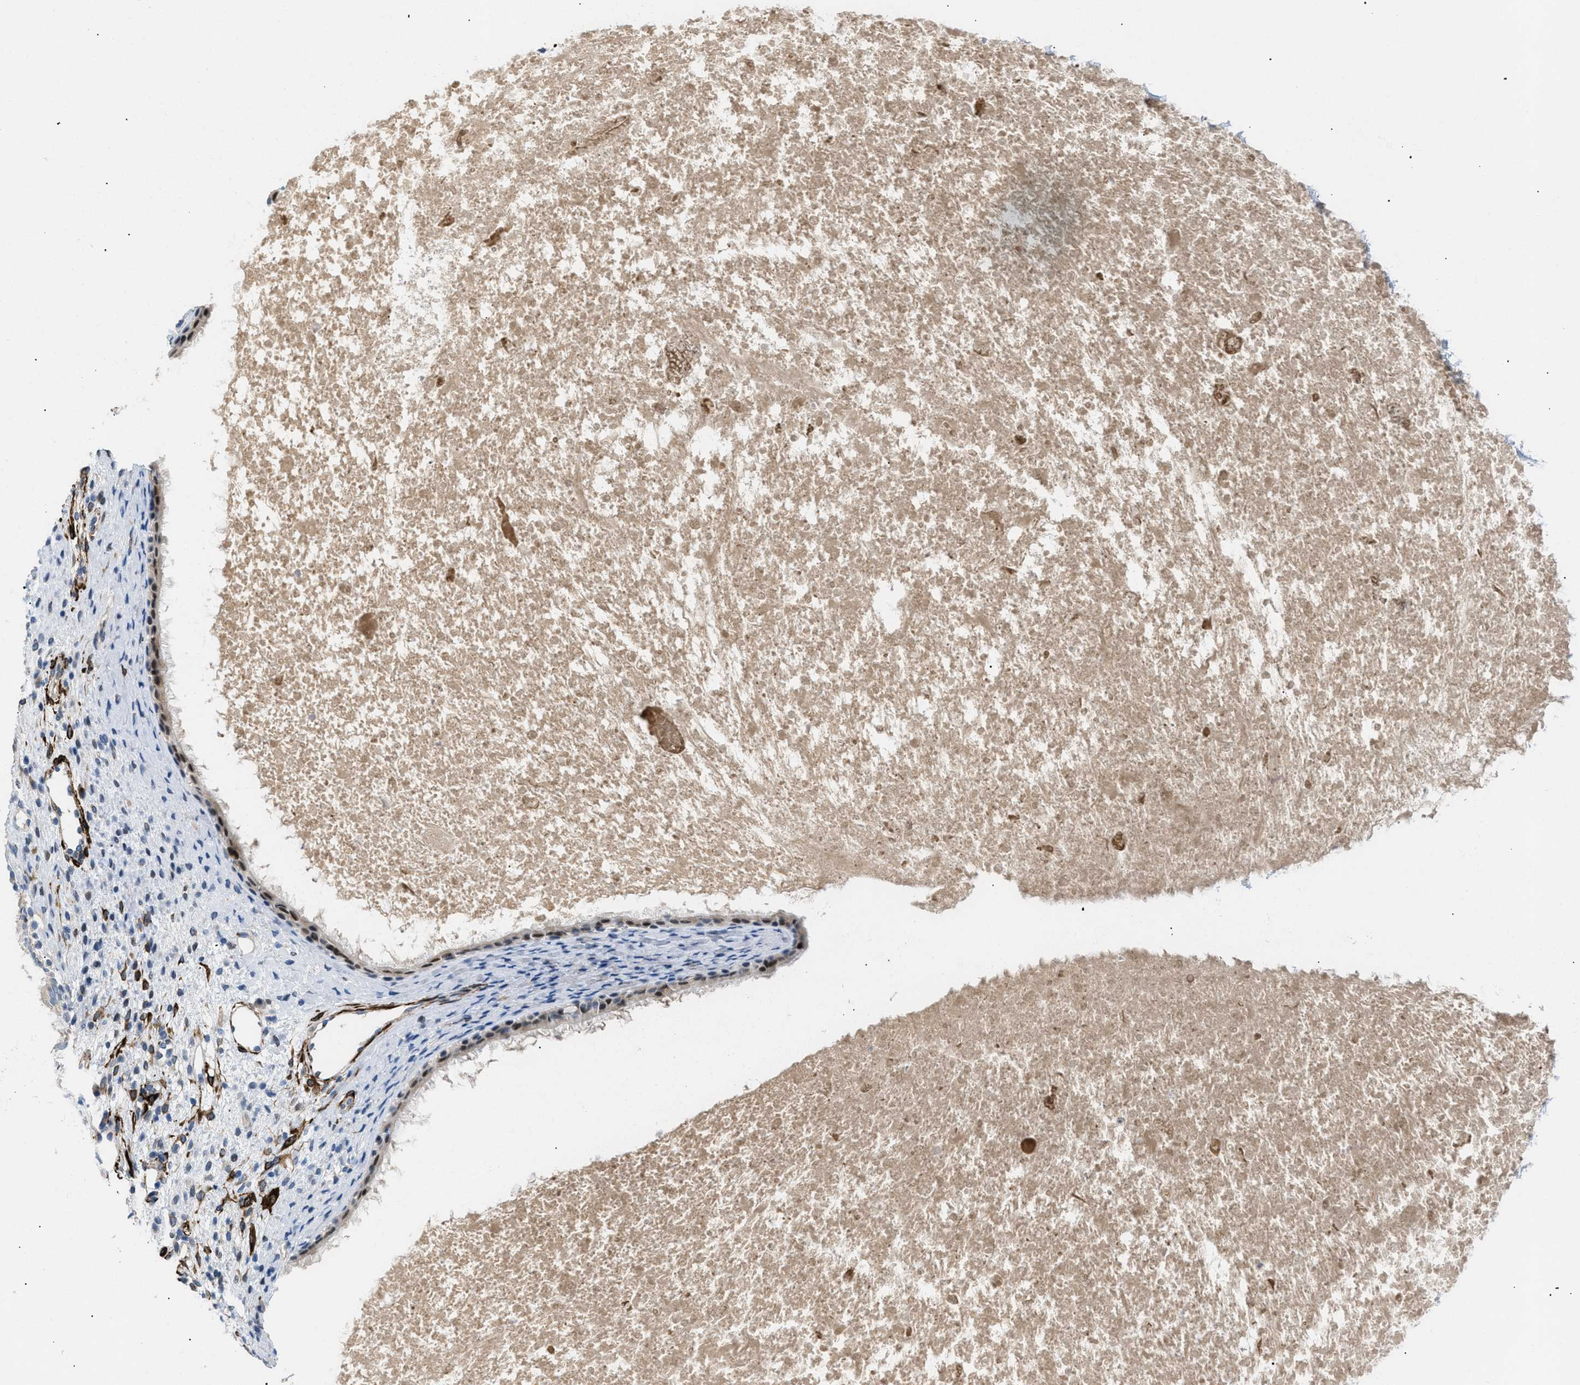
{"staining": {"intensity": "weak", "quantity": "25%-75%", "location": "cytoplasmic/membranous,nuclear"}, "tissue": "nasopharynx", "cell_type": "Respiratory epithelial cells", "image_type": "normal", "snomed": [{"axis": "morphology", "description": "Normal tissue, NOS"}, {"axis": "topography", "description": "Nasopharynx"}], "caption": "A micrograph of nasopharynx stained for a protein demonstrates weak cytoplasmic/membranous,nuclear brown staining in respiratory epithelial cells. The staining was performed using DAB, with brown indicating positive protein expression. Nuclei are stained blue with hematoxylin.", "gene": "ICA1", "patient": {"sex": "male", "age": 22}}